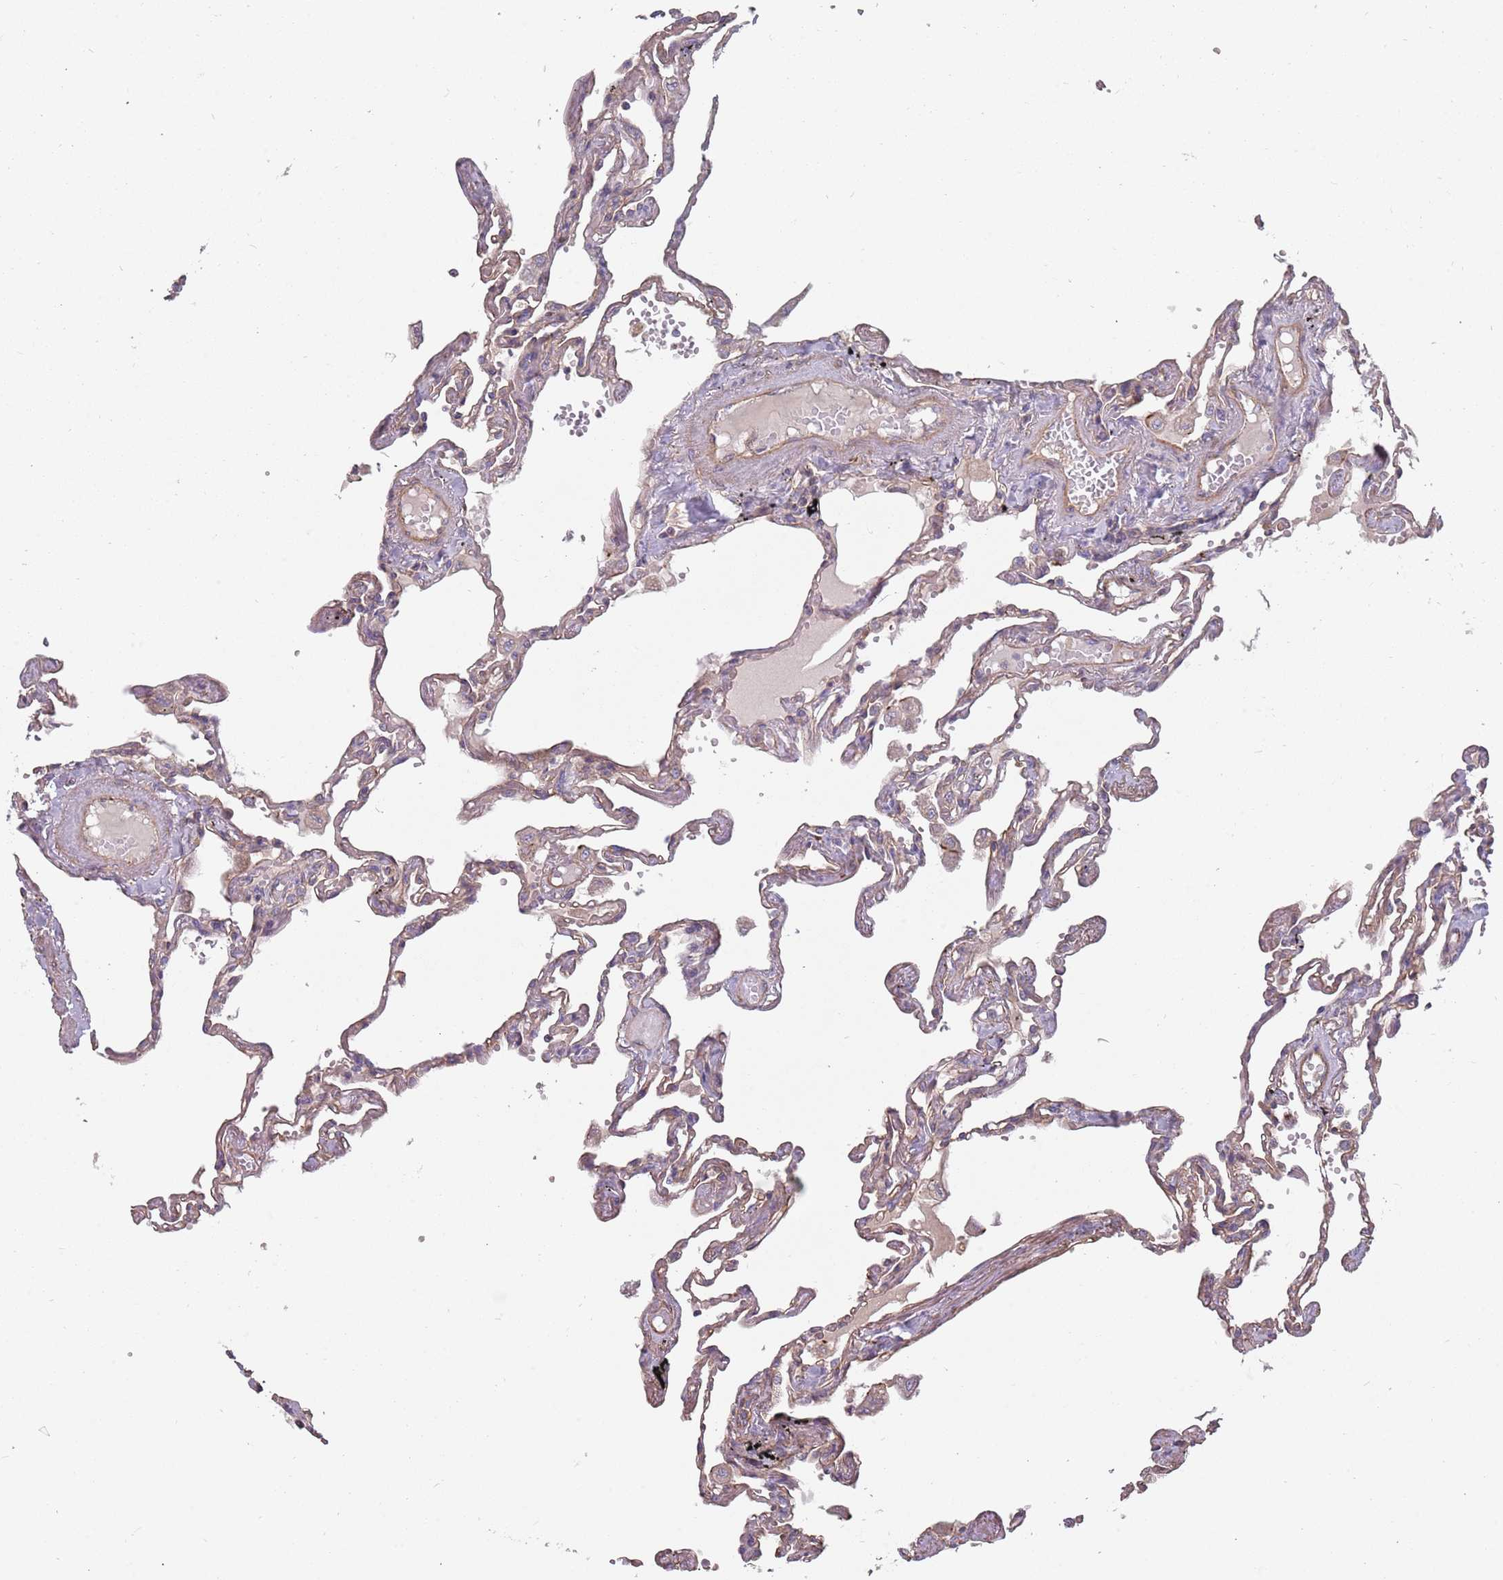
{"staining": {"intensity": "moderate", "quantity": "25%-75%", "location": "cytoplasmic/membranous"}, "tissue": "lung", "cell_type": "Alveolar cells", "image_type": "normal", "snomed": [{"axis": "morphology", "description": "Normal tissue, NOS"}, {"axis": "topography", "description": "Lung"}], "caption": "The histopathology image exhibits immunohistochemical staining of benign lung. There is moderate cytoplasmic/membranous expression is appreciated in about 25%-75% of alveolar cells. (Brightfield microscopy of DAB IHC at high magnification).", "gene": "SPDL1", "patient": {"sex": "female", "age": 67}}